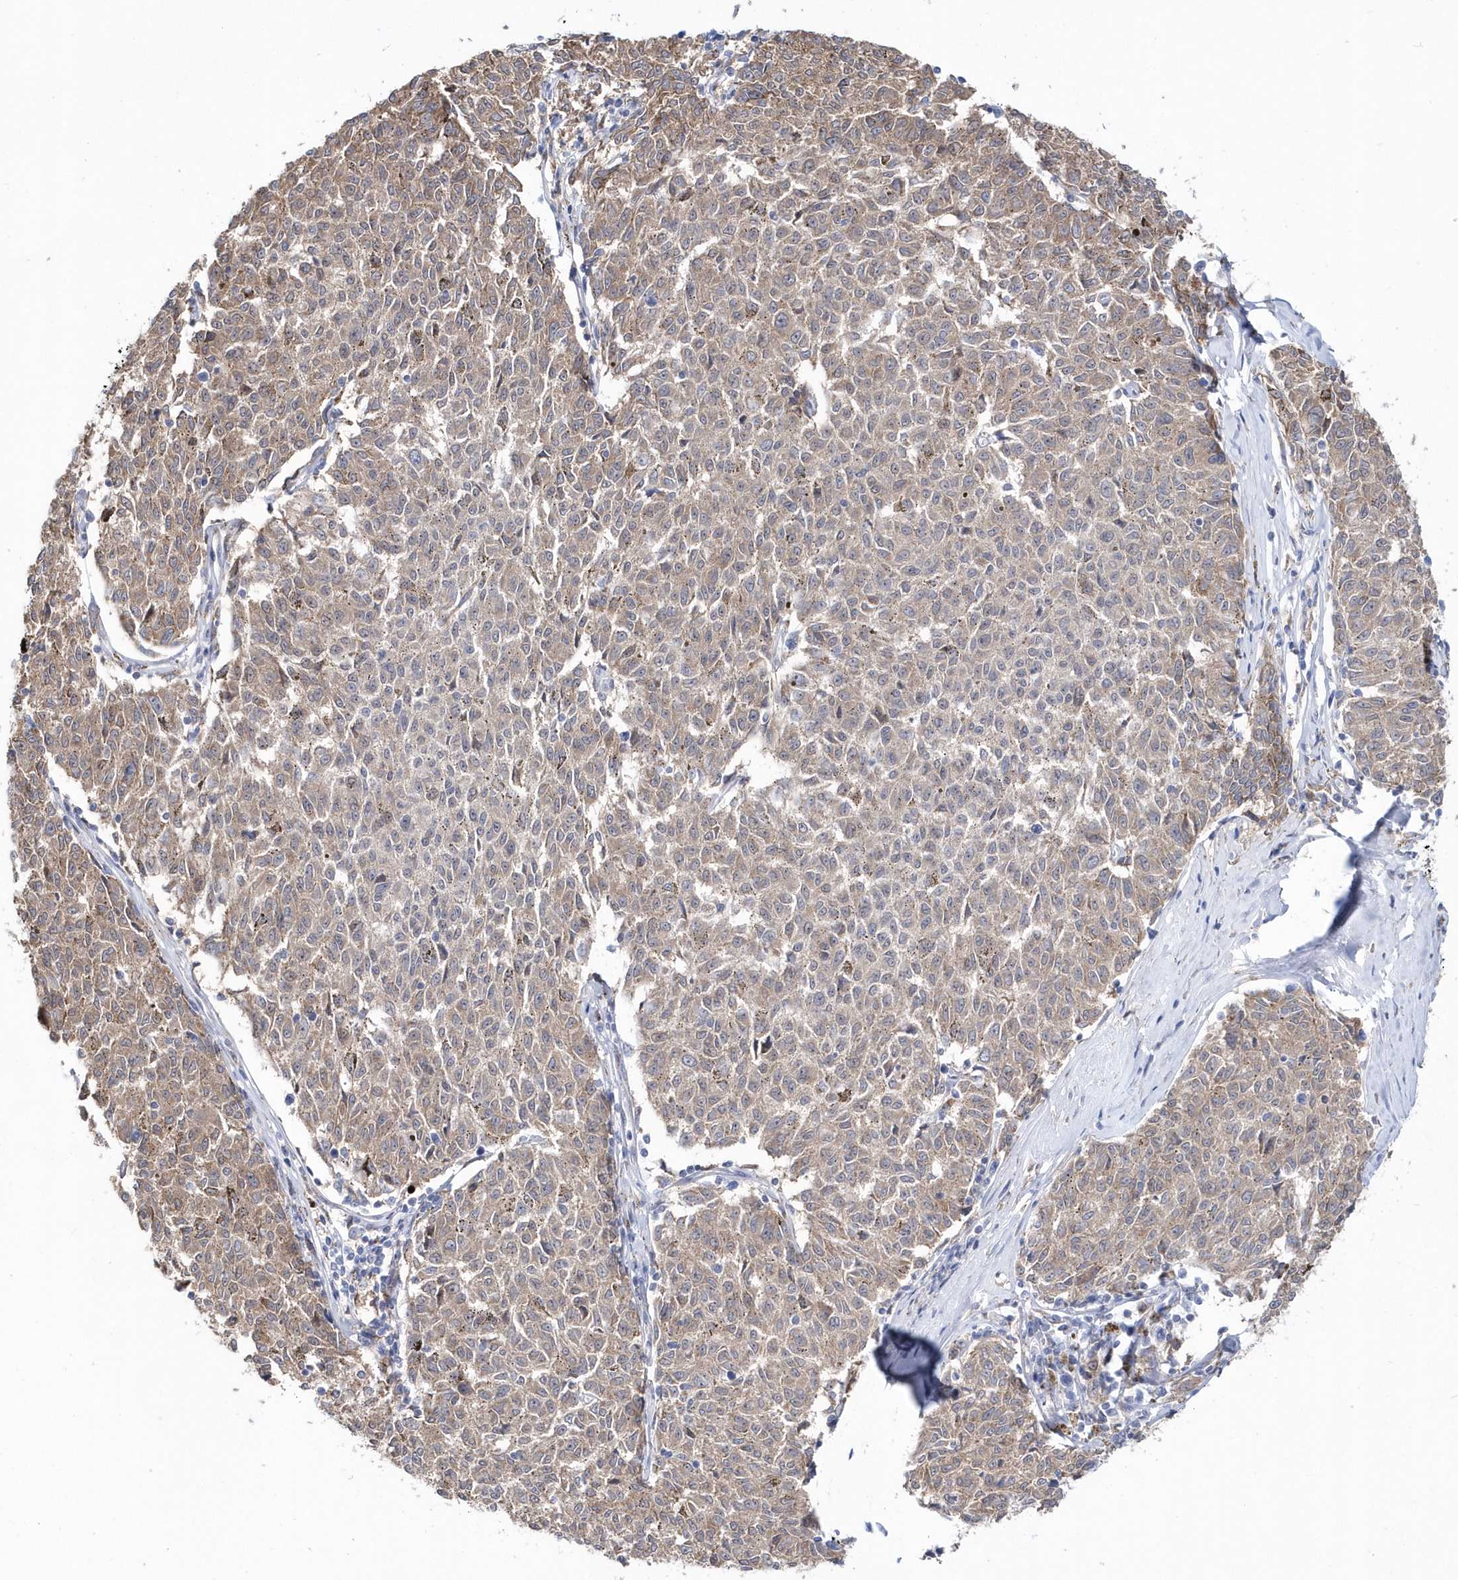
{"staining": {"intensity": "weak", "quantity": ">75%", "location": "cytoplasmic/membranous"}, "tissue": "melanoma", "cell_type": "Tumor cells", "image_type": "cancer", "snomed": [{"axis": "morphology", "description": "Malignant melanoma, NOS"}, {"axis": "topography", "description": "Skin"}], "caption": "Protein expression analysis of malignant melanoma displays weak cytoplasmic/membranous positivity in approximately >75% of tumor cells.", "gene": "BDH2", "patient": {"sex": "female", "age": 72}}